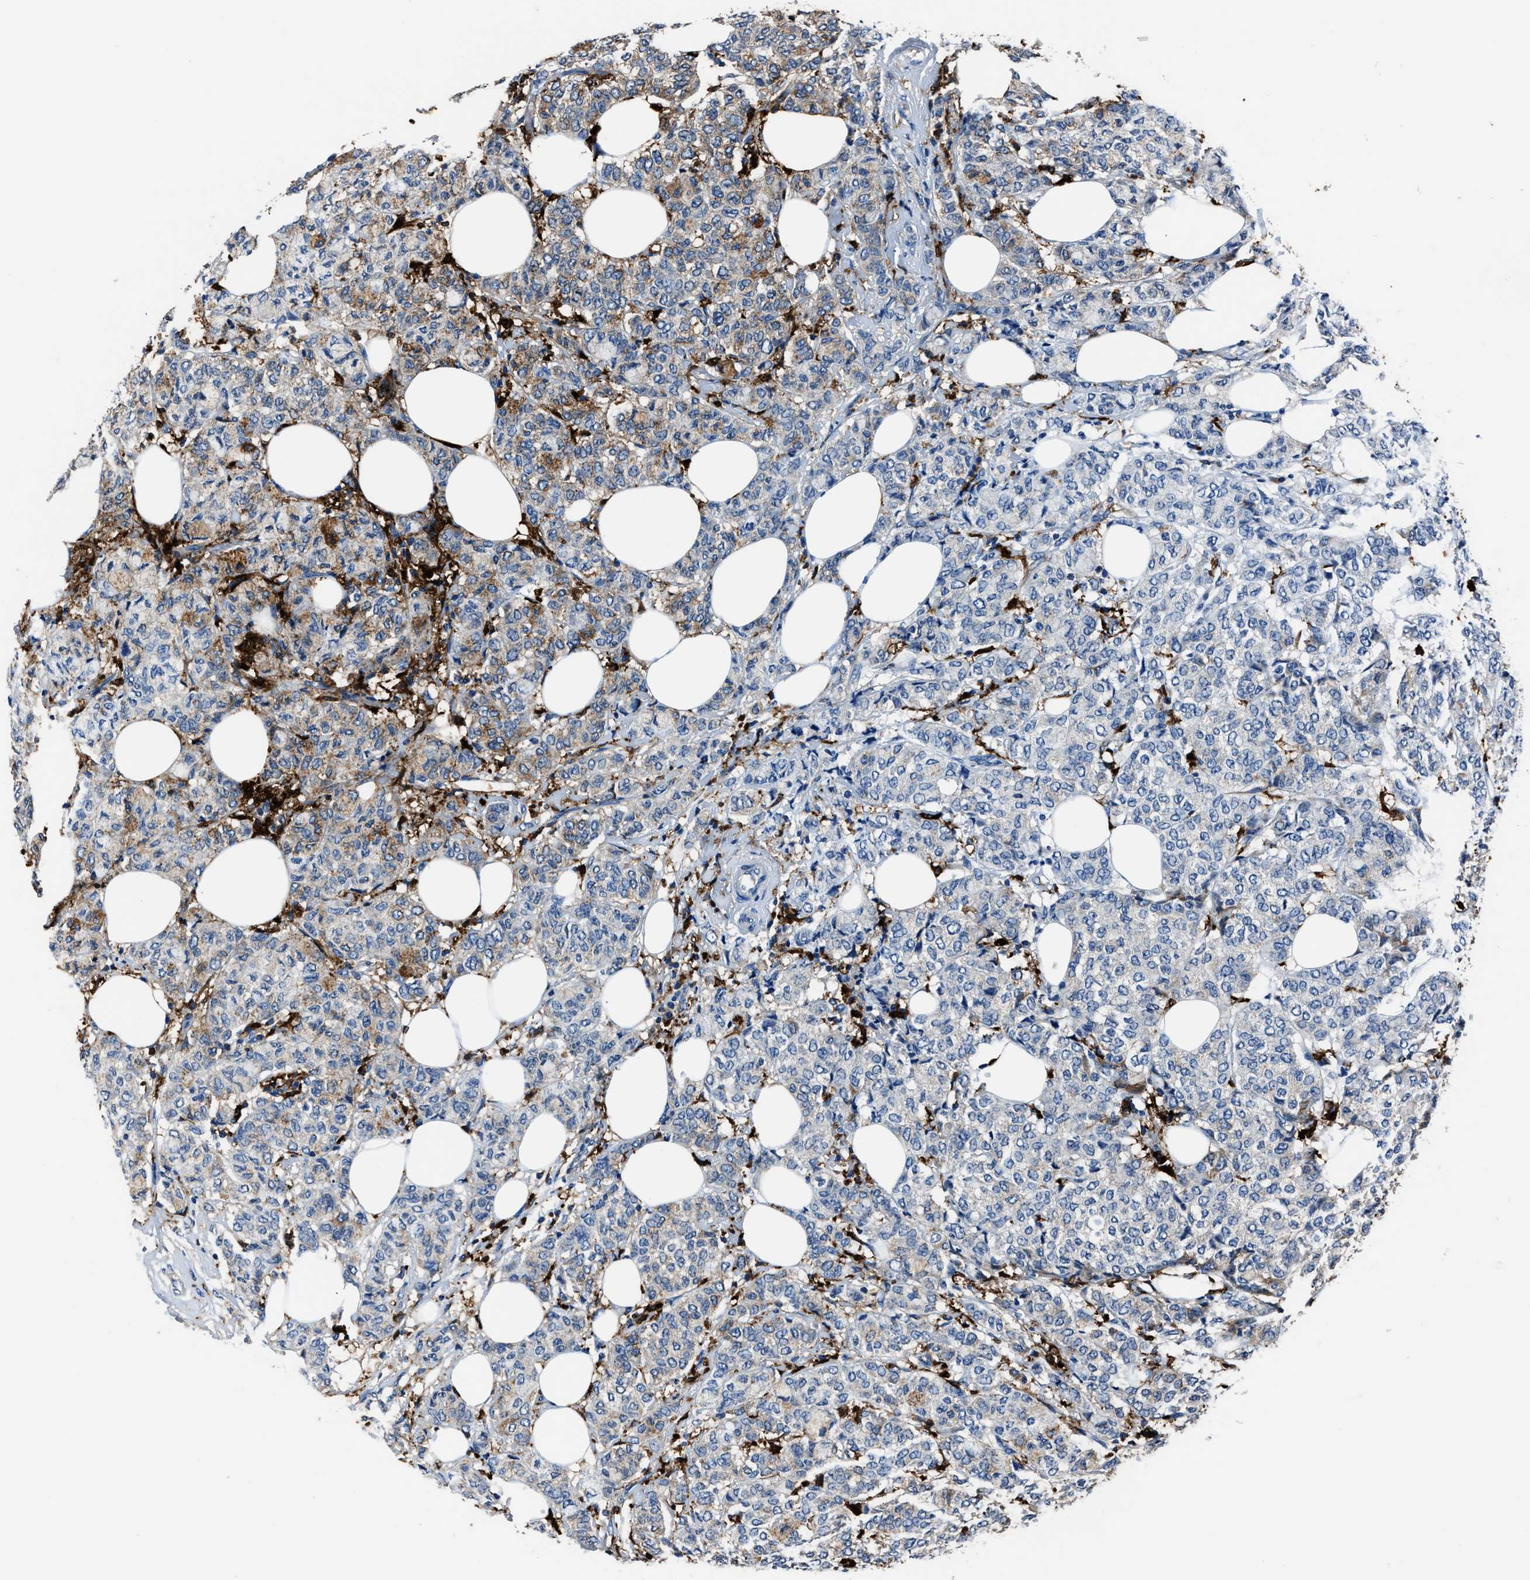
{"staining": {"intensity": "weak", "quantity": "<25%", "location": "cytoplasmic/membranous"}, "tissue": "breast cancer", "cell_type": "Tumor cells", "image_type": "cancer", "snomed": [{"axis": "morphology", "description": "Lobular carcinoma"}, {"axis": "topography", "description": "Breast"}], "caption": "Tumor cells are negative for brown protein staining in breast cancer (lobular carcinoma).", "gene": "FTL", "patient": {"sex": "female", "age": 60}}